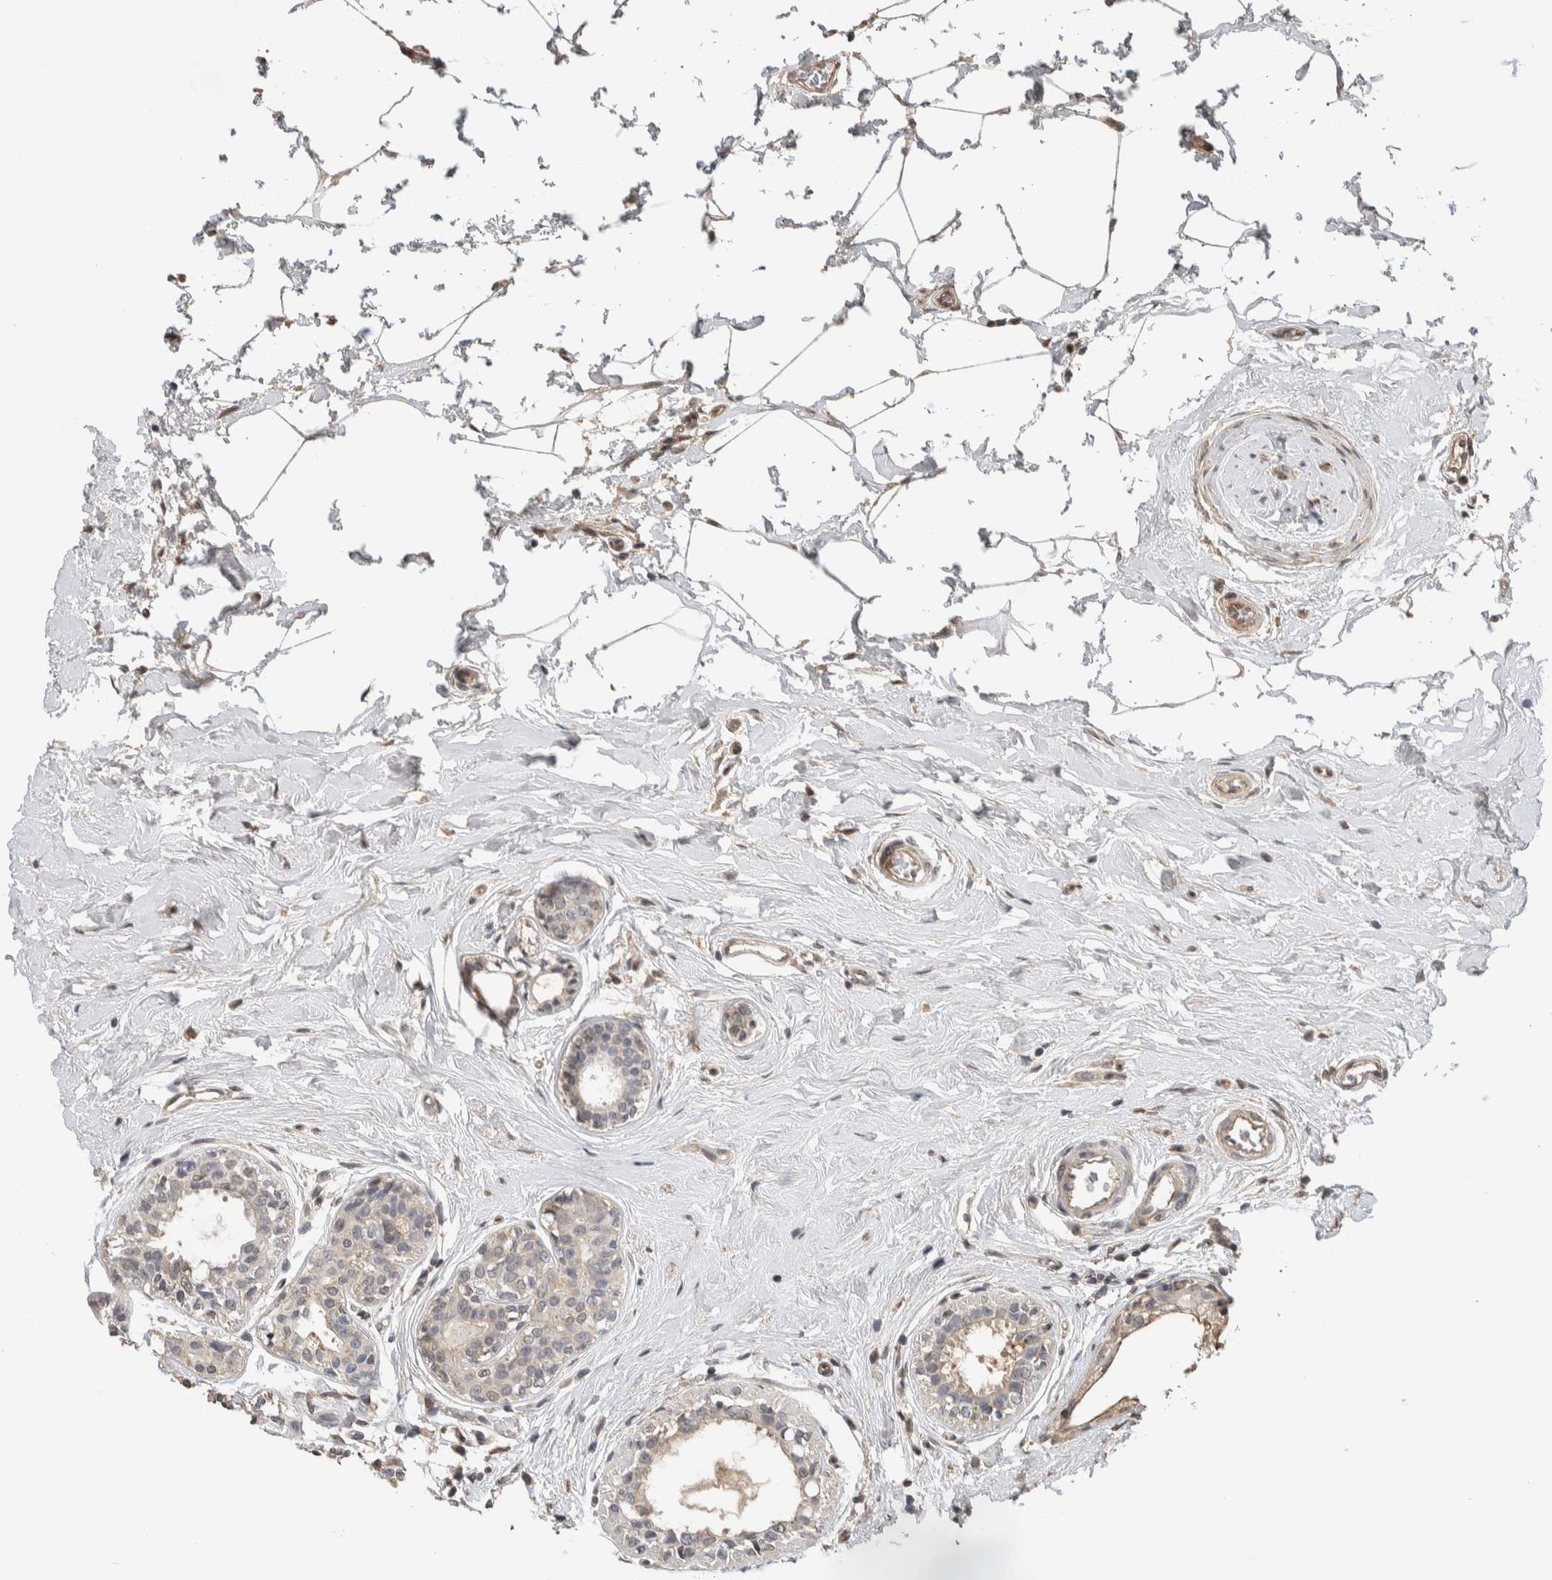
{"staining": {"intensity": "negative", "quantity": "none", "location": "none"}, "tissue": "breast cancer", "cell_type": "Tumor cells", "image_type": "cancer", "snomed": [{"axis": "morphology", "description": "Duct carcinoma"}, {"axis": "topography", "description": "Breast"}], "caption": "This is a histopathology image of IHC staining of breast cancer, which shows no staining in tumor cells.", "gene": "CYSRT1", "patient": {"sex": "female", "age": 55}}